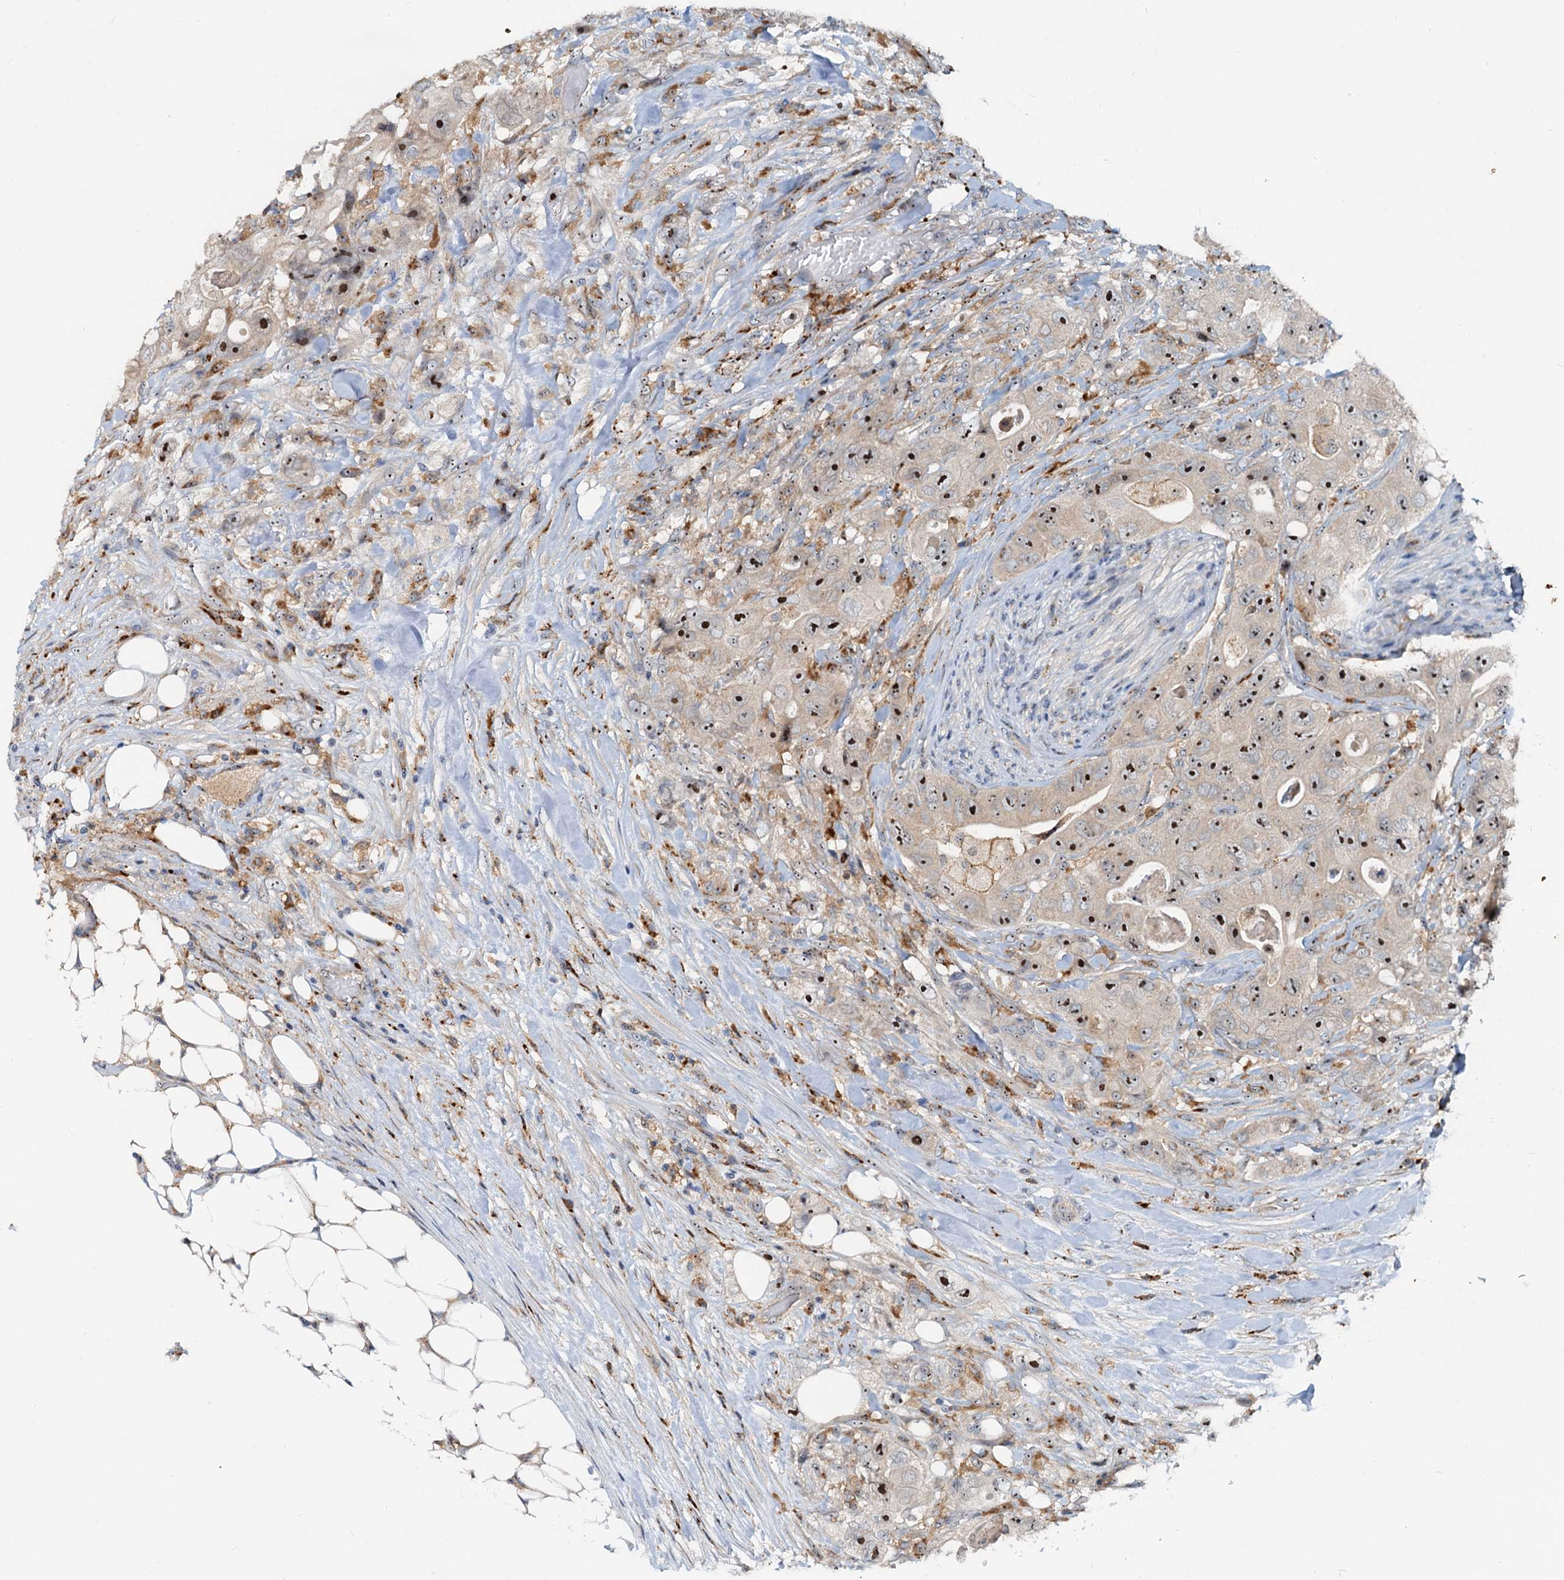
{"staining": {"intensity": "strong", "quantity": ">75%", "location": "nuclear"}, "tissue": "colorectal cancer", "cell_type": "Tumor cells", "image_type": "cancer", "snomed": [{"axis": "morphology", "description": "Adenocarcinoma, NOS"}, {"axis": "topography", "description": "Colon"}], "caption": "Tumor cells display high levels of strong nuclear positivity in approximately >75% of cells in colorectal cancer.", "gene": "RGS7BP", "patient": {"sex": "female", "age": 46}}